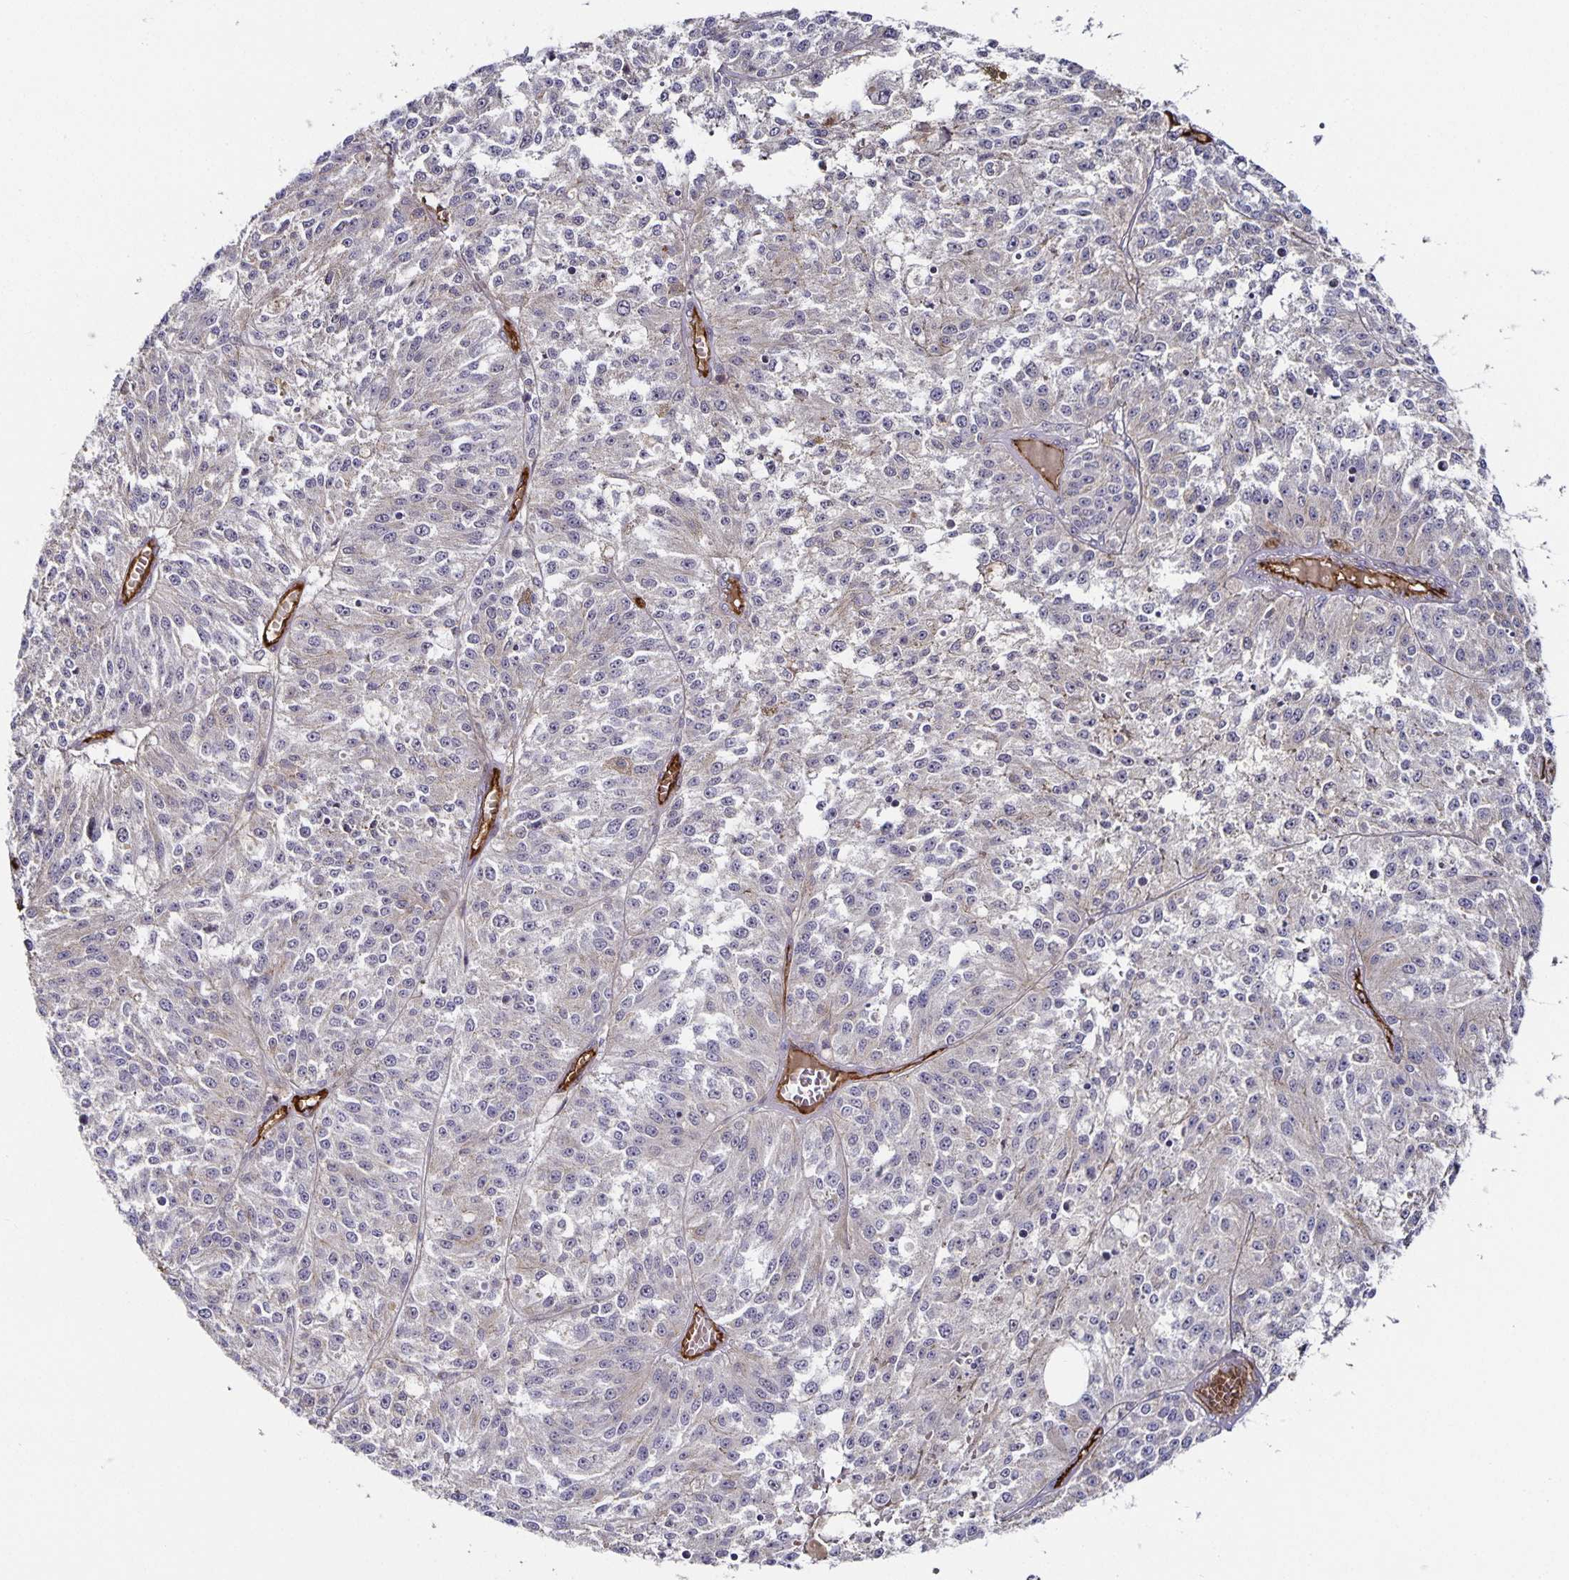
{"staining": {"intensity": "negative", "quantity": "none", "location": "none"}, "tissue": "melanoma", "cell_type": "Tumor cells", "image_type": "cancer", "snomed": [{"axis": "morphology", "description": "Malignant melanoma, Metastatic site"}, {"axis": "topography", "description": "Lymph node"}], "caption": "Melanoma was stained to show a protein in brown. There is no significant positivity in tumor cells.", "gene": "PODXL", "patient": {"sex": "female", "age": 64}}